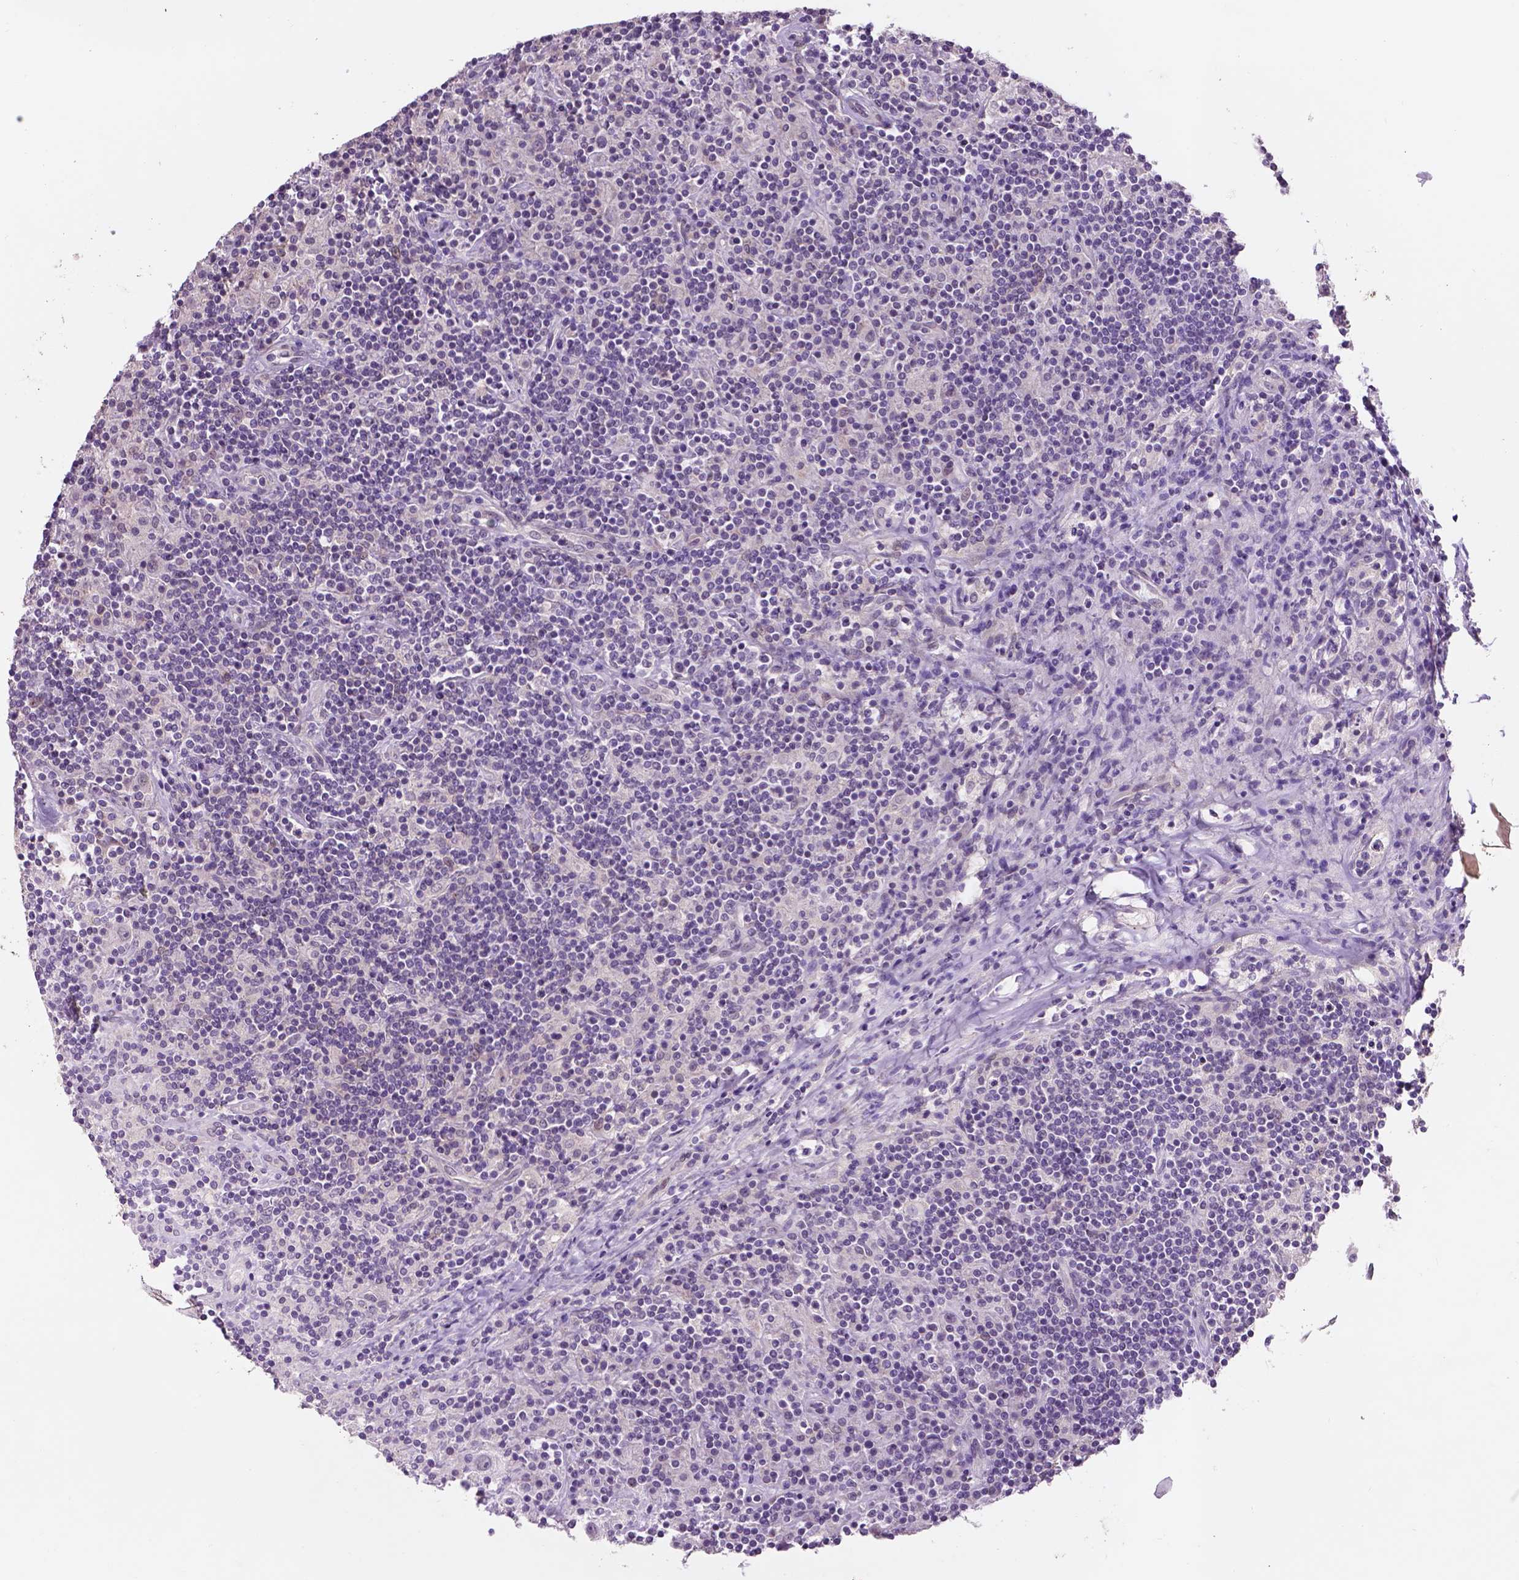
{"staining": {"intensity": "negative", "quantity": "none", "location": "none"}, "tissue": "lymphoma", "cell_type": "Tumor cells", "image_type": "cancer", "snomed": [{"axis": "morphology", "description": "Hodgkin's disease, NOS"}, {"axis": "topography", "description": "Lymph node"}], "caption": "A high-resolution image shows IHC staining of Hodgkin's disease, which displays no significant positivity in tumor cells.", "gene": "GXYLT2", "patient": {"sex": "male", "age": 70}}